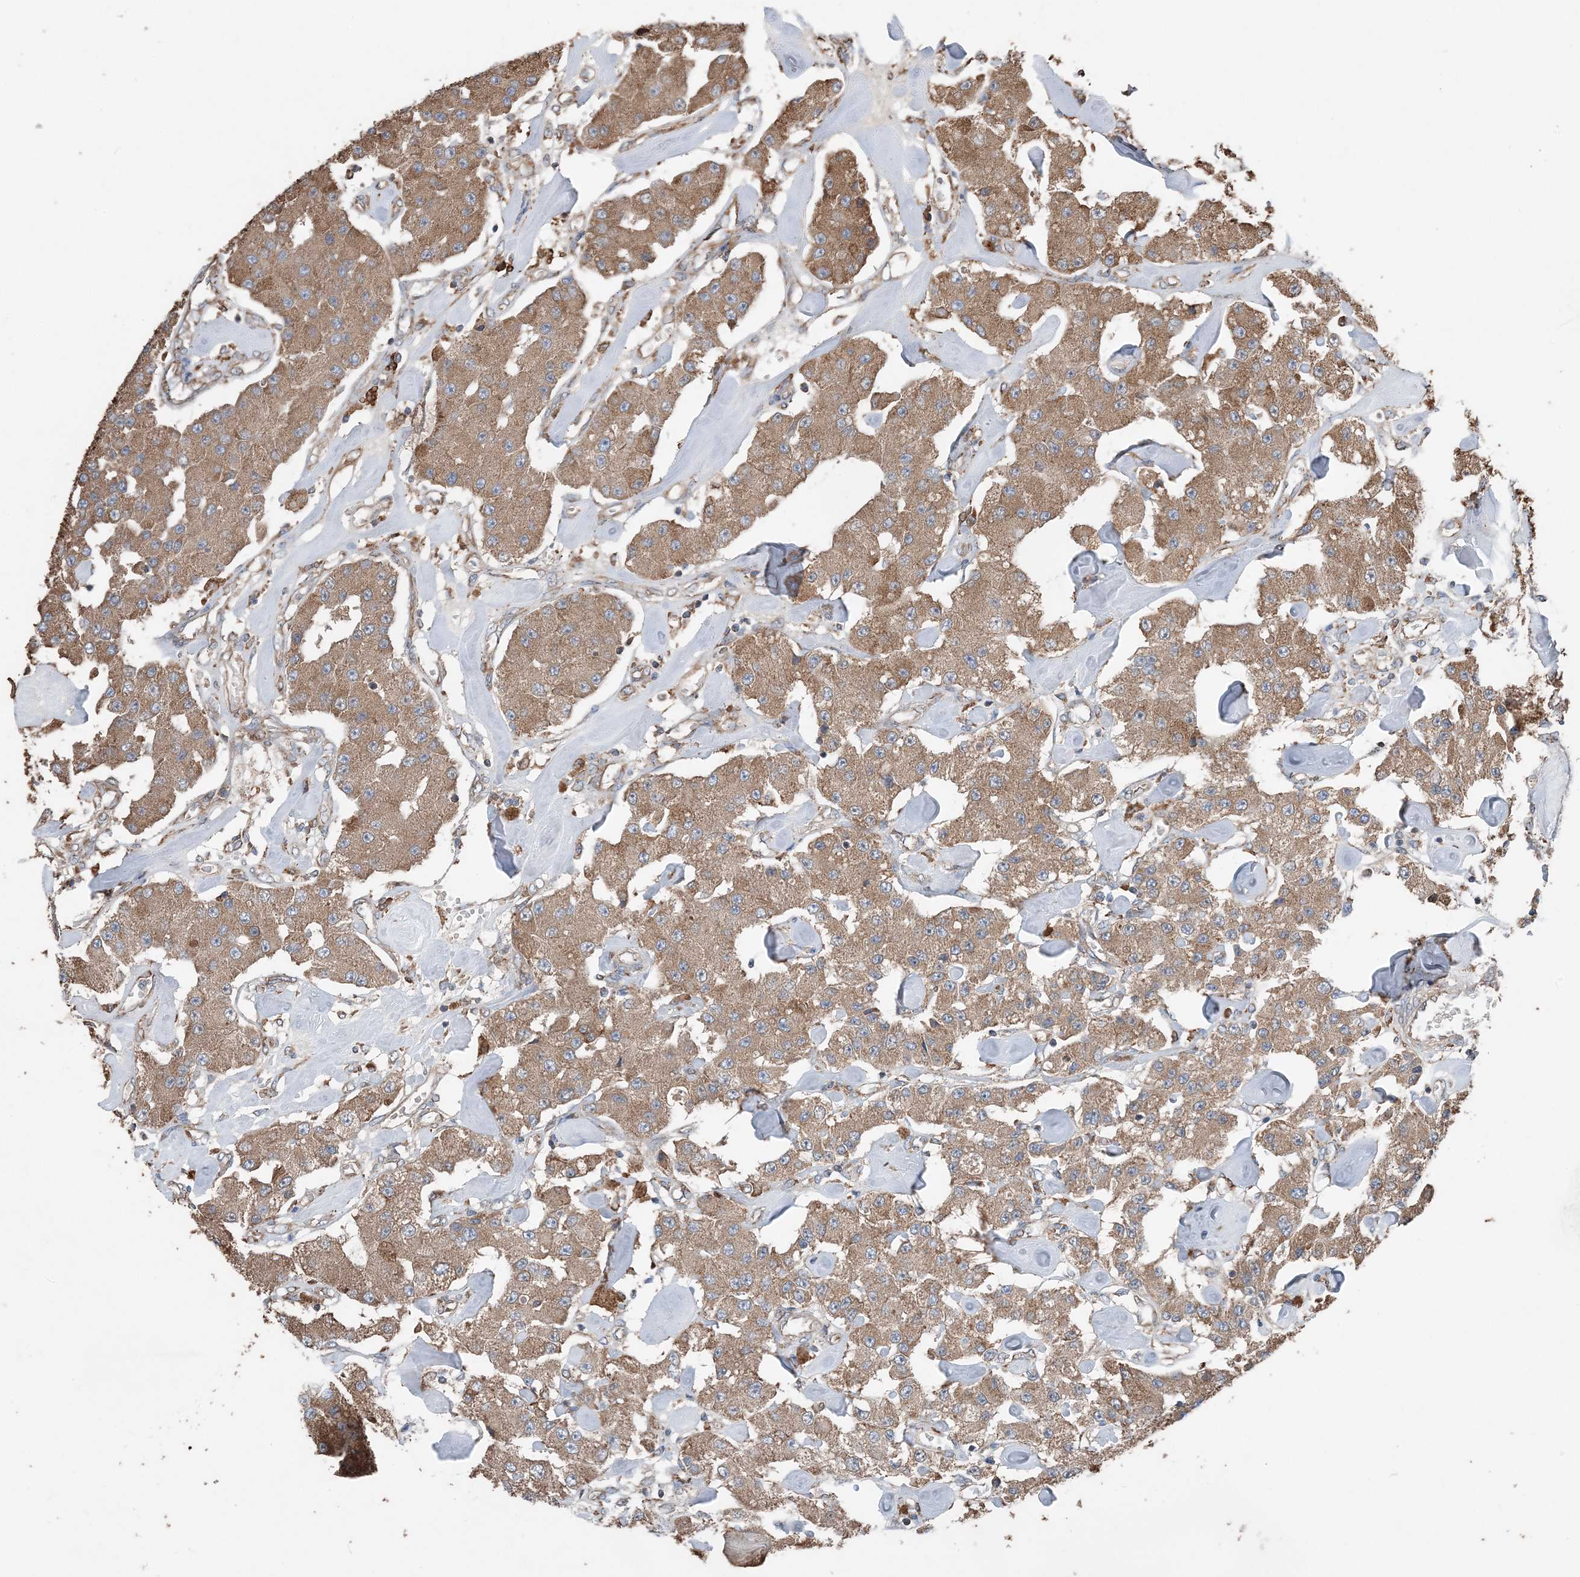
{"staining": {"intensity": "moderate", "quantity": ">75%", "location": "cytoplasmic/membranous"}, "tissue": "carcinoid", "cell_type": "Tumor cells", "image_type": "cancer", "snomed": [{"axis": "morphology", "description": "Carcinoid, malignant, NOS"}, {"axis": "topography", "description": "Pancreas"}], "caption": "Carcinoid was stained to show a protein in brown. There is medium levels of moderate cytoplasmic/membranous staining in approximately >75% of tumor cells. Using DAB (3,3'-diaminobenzidine) (brown) and hematoxylin (blue) stains, captured at high magnification using brightfield microscopy.", "gene": "PDIA6", "patient": {"sex": "male", "age": 41}}